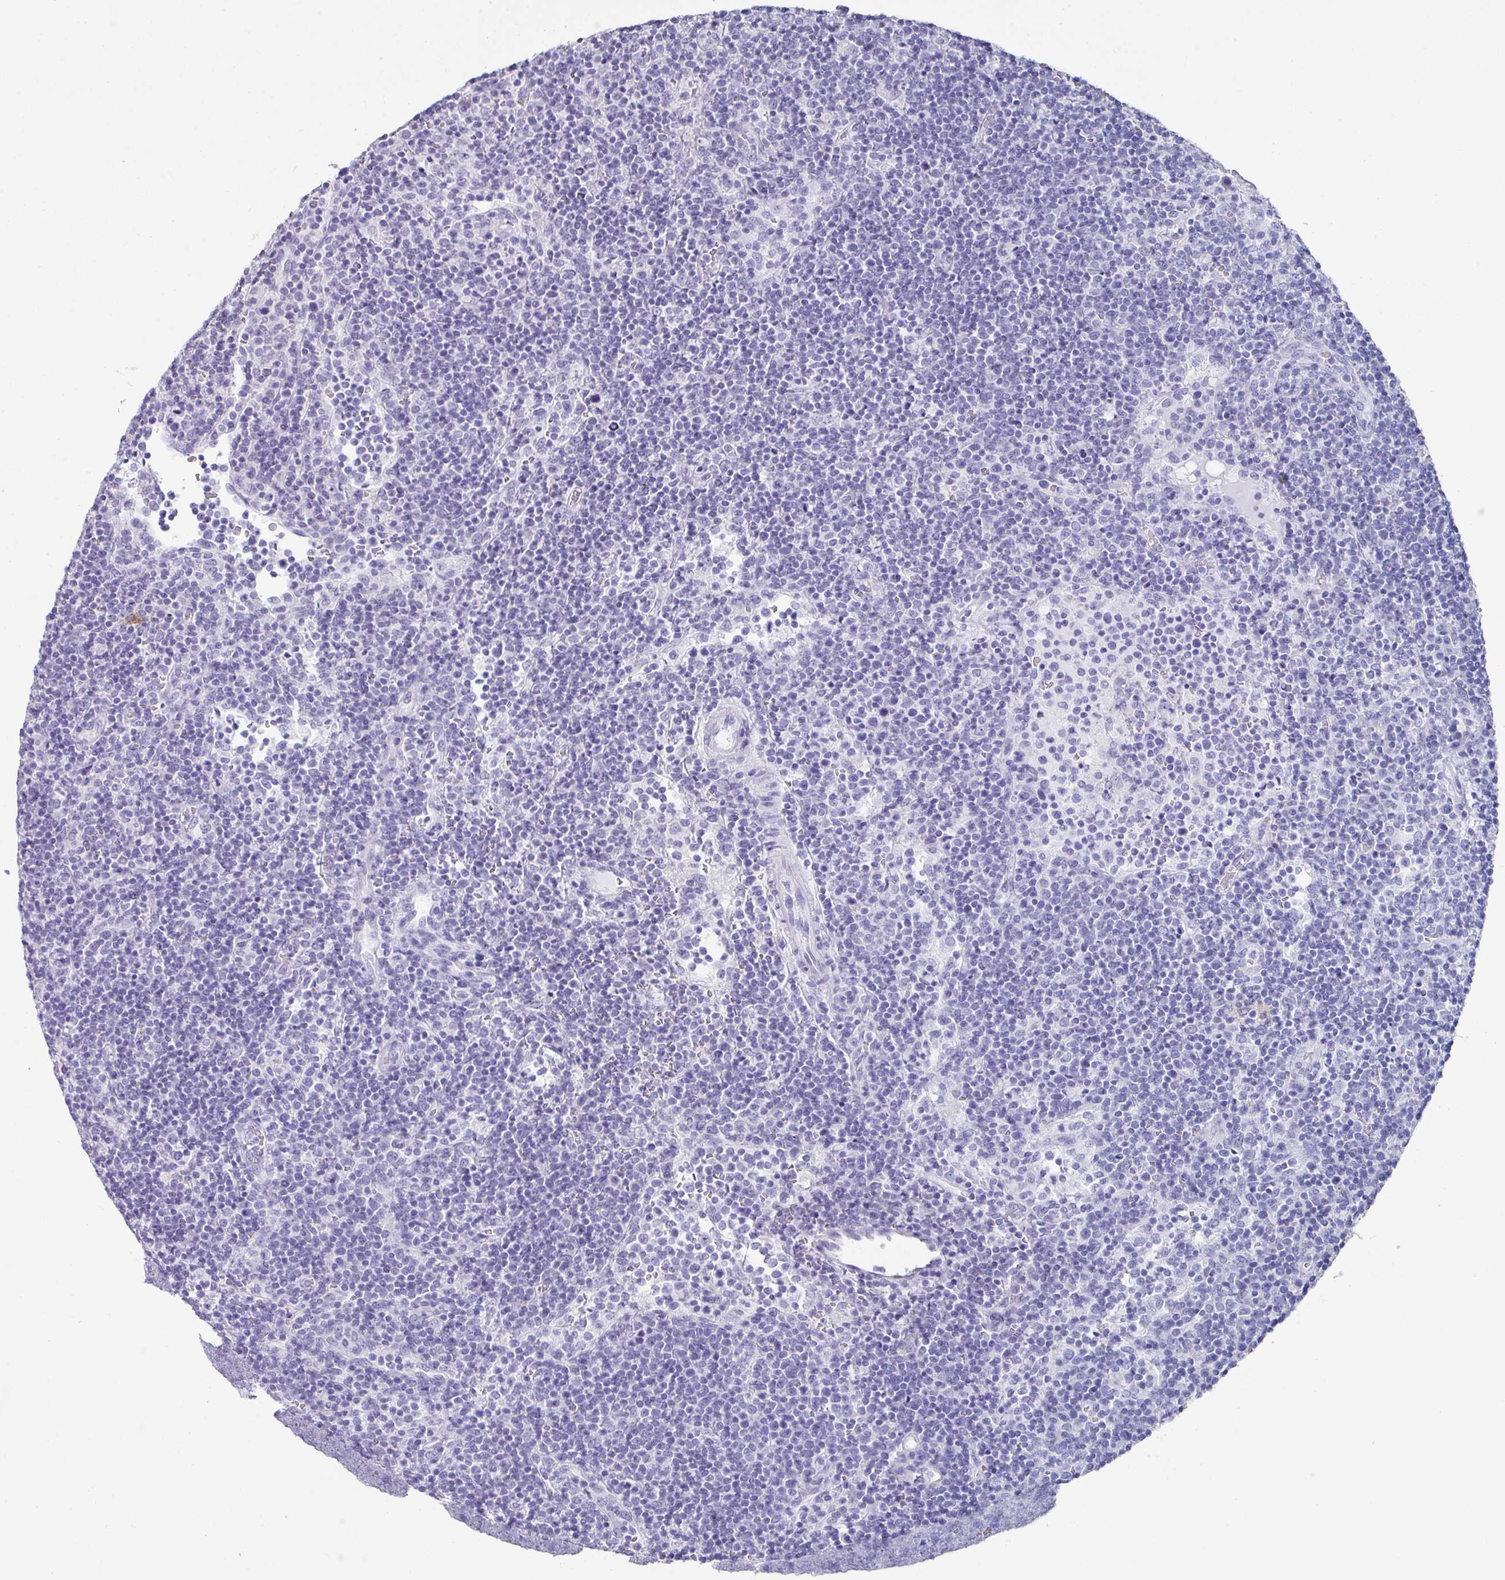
{"staining": {"intensity": "negative", "quantity": "none", "location": "none"}, "tissue": "lymphoma", "cell_type": "Tumor cells", "image_type": "cancer", "snomed": [{"axis": "morphology", "description": "Malignant lymphoma, non-Hodgkin's type, High grade"}, {"axis": "topography", "description": "Lymph node"}], "caption": "A high-resolution image shows immunohistochemistry staining of lymphoma, which demonstrates no significant staining in tumor cells.", "gene": "PEX10", "patient": {"sex": "male", "age": 61}}